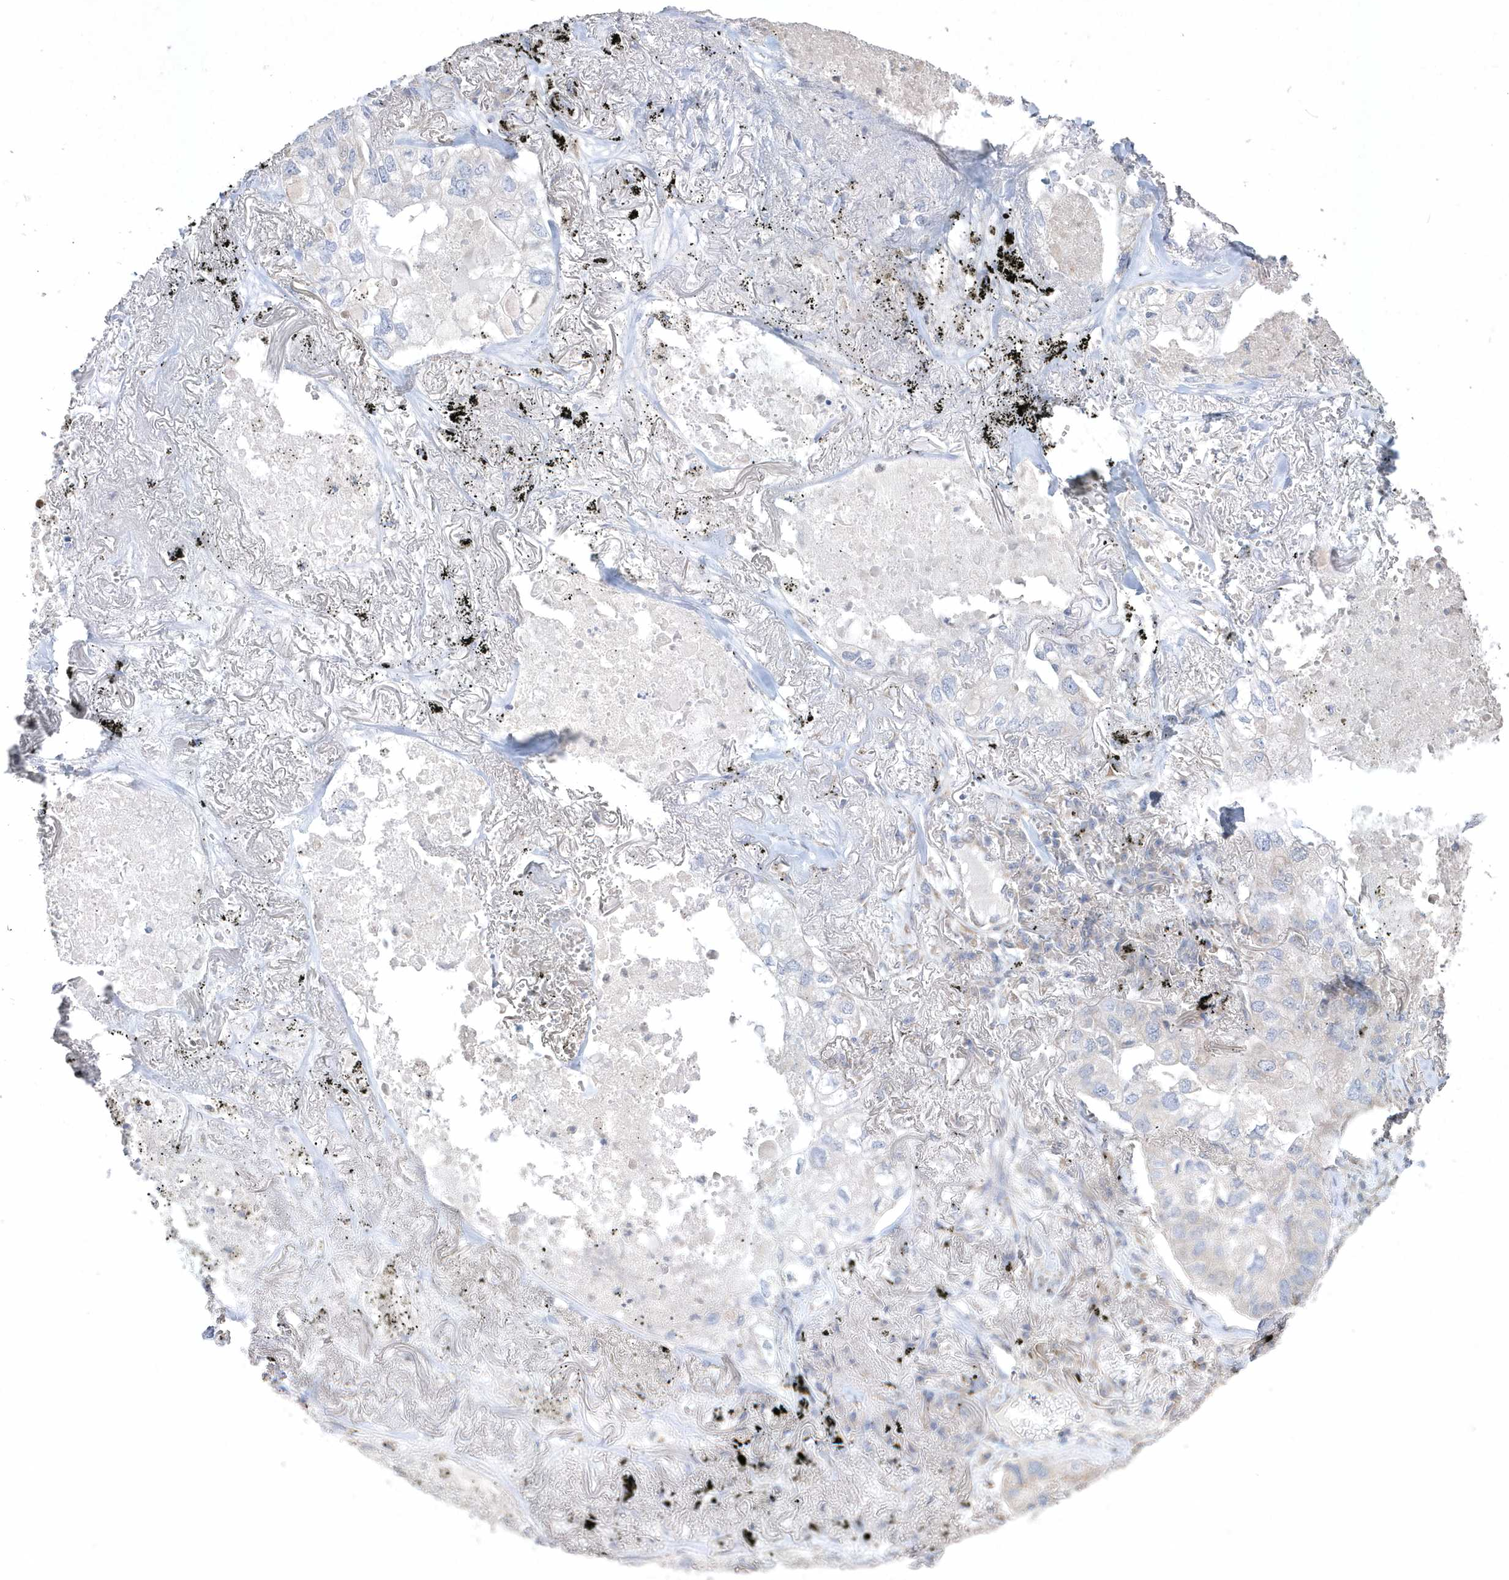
{"staining": {"intensity": "negative", "quantity": "none", "location": "none"}, "tissue": "lung cancer", "cell_type": "Tumor cells", "image_type": "cancer", "snomed": [{"axis": "morphology", "description": "Adenocarcinoma, NOS"}, {"axis": "topography", "description": "Lung"}], "caption": "The immunohistochemistry (IHC) micrograph has no significant staining in tumor cells of lung adenocarcinoma tissue.", "gene": "DGAT1", "patient": {"sex": "male", "age": 65}}